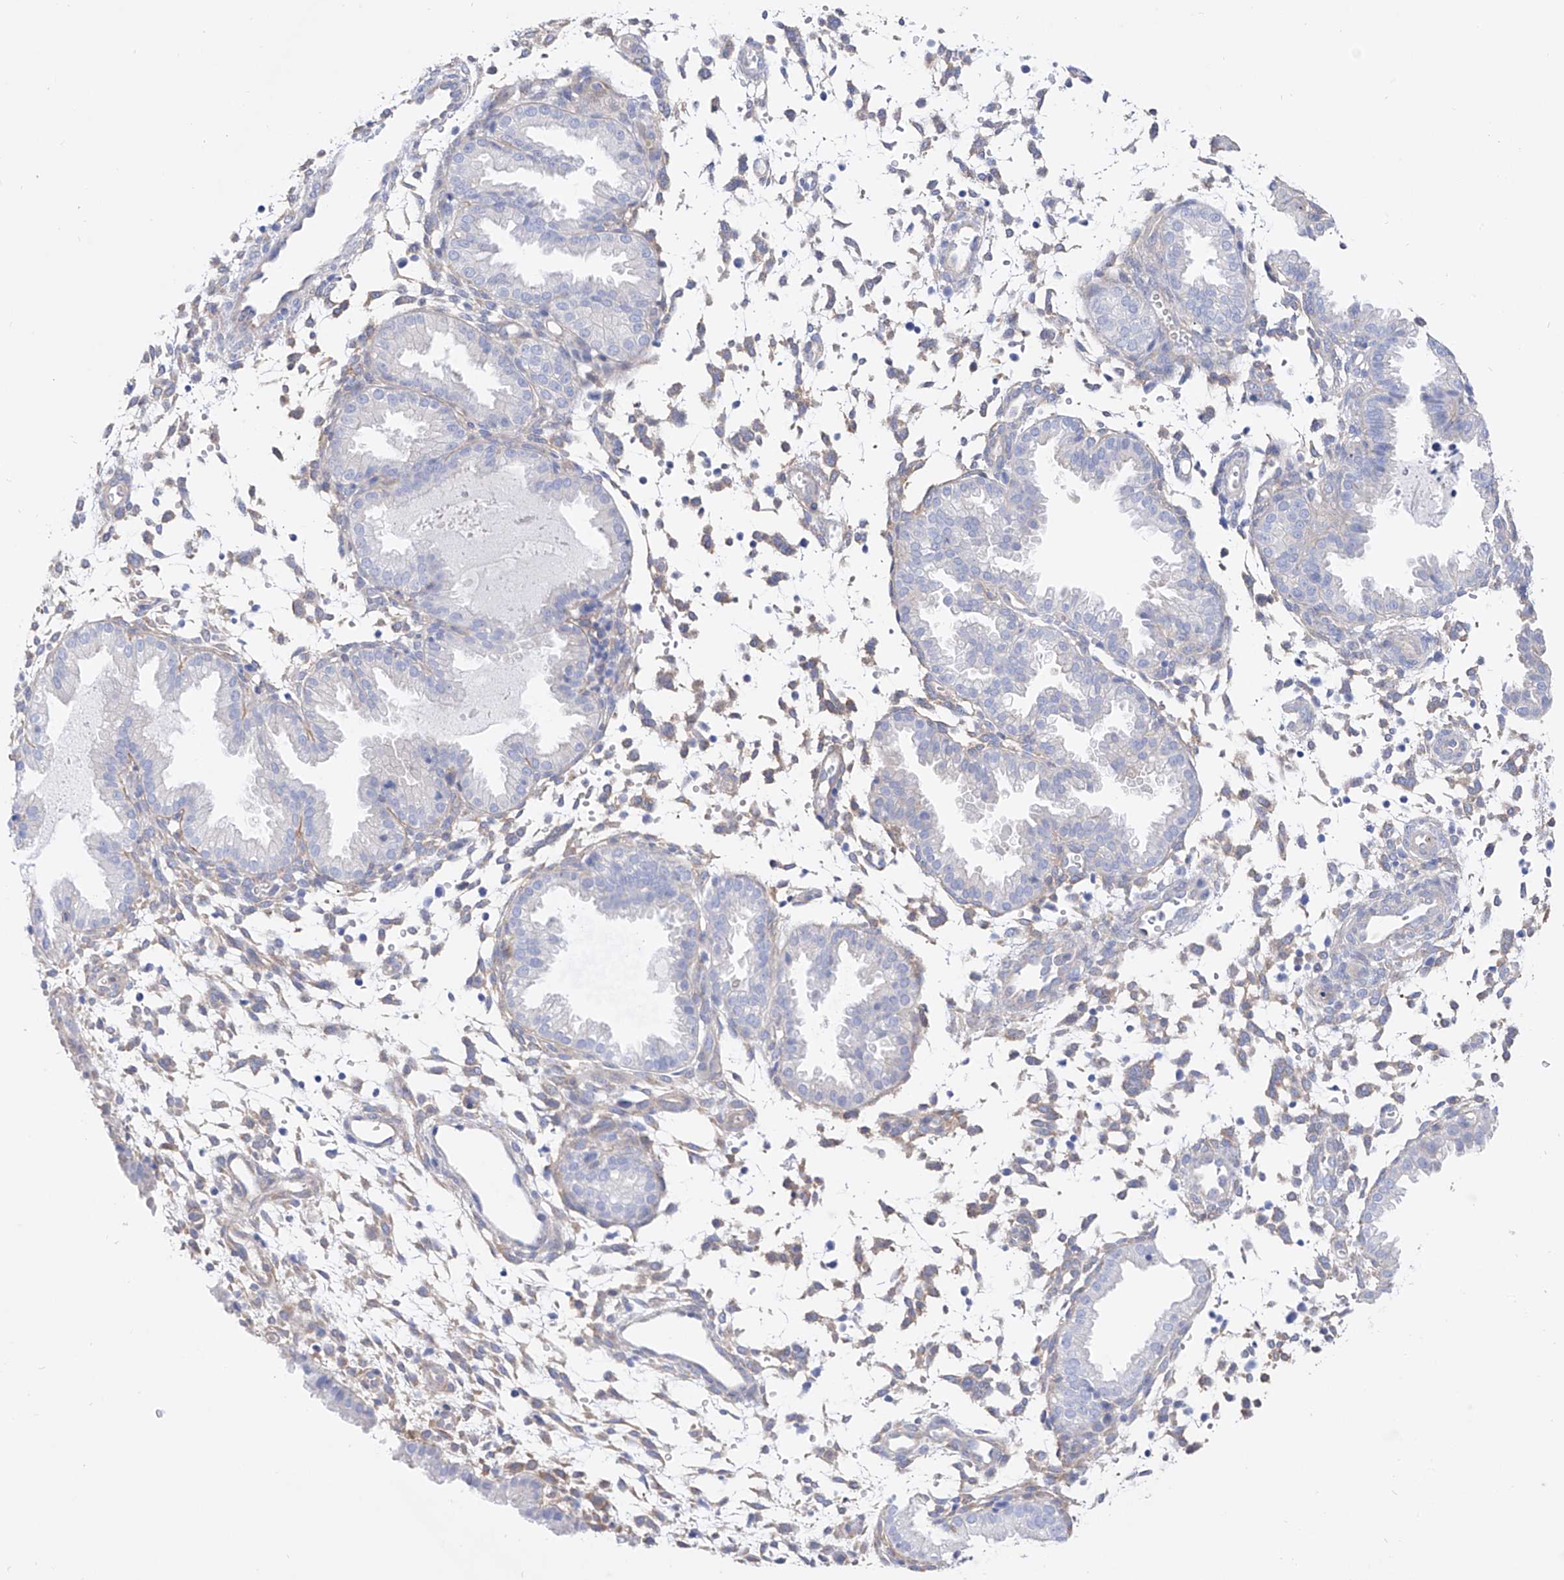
{"staining": {"intensity": "negative", "quantity": "none", "location": "none"}, "tissue": "endometrium", "cell_type": "Cells in endometrial stroma", "image_type": "normal", "snomed": [{"axis": "morphology", "description": "Normal tissue, NOS"}, {"axis": "topography", "description": "Endometrium"}], "caption": "Protein analysis of normal endometrium displays no significant expression in cells in endometrial stroma.", "gene": "ZNF653", "patient": {"sex": "female", "age": 33}}